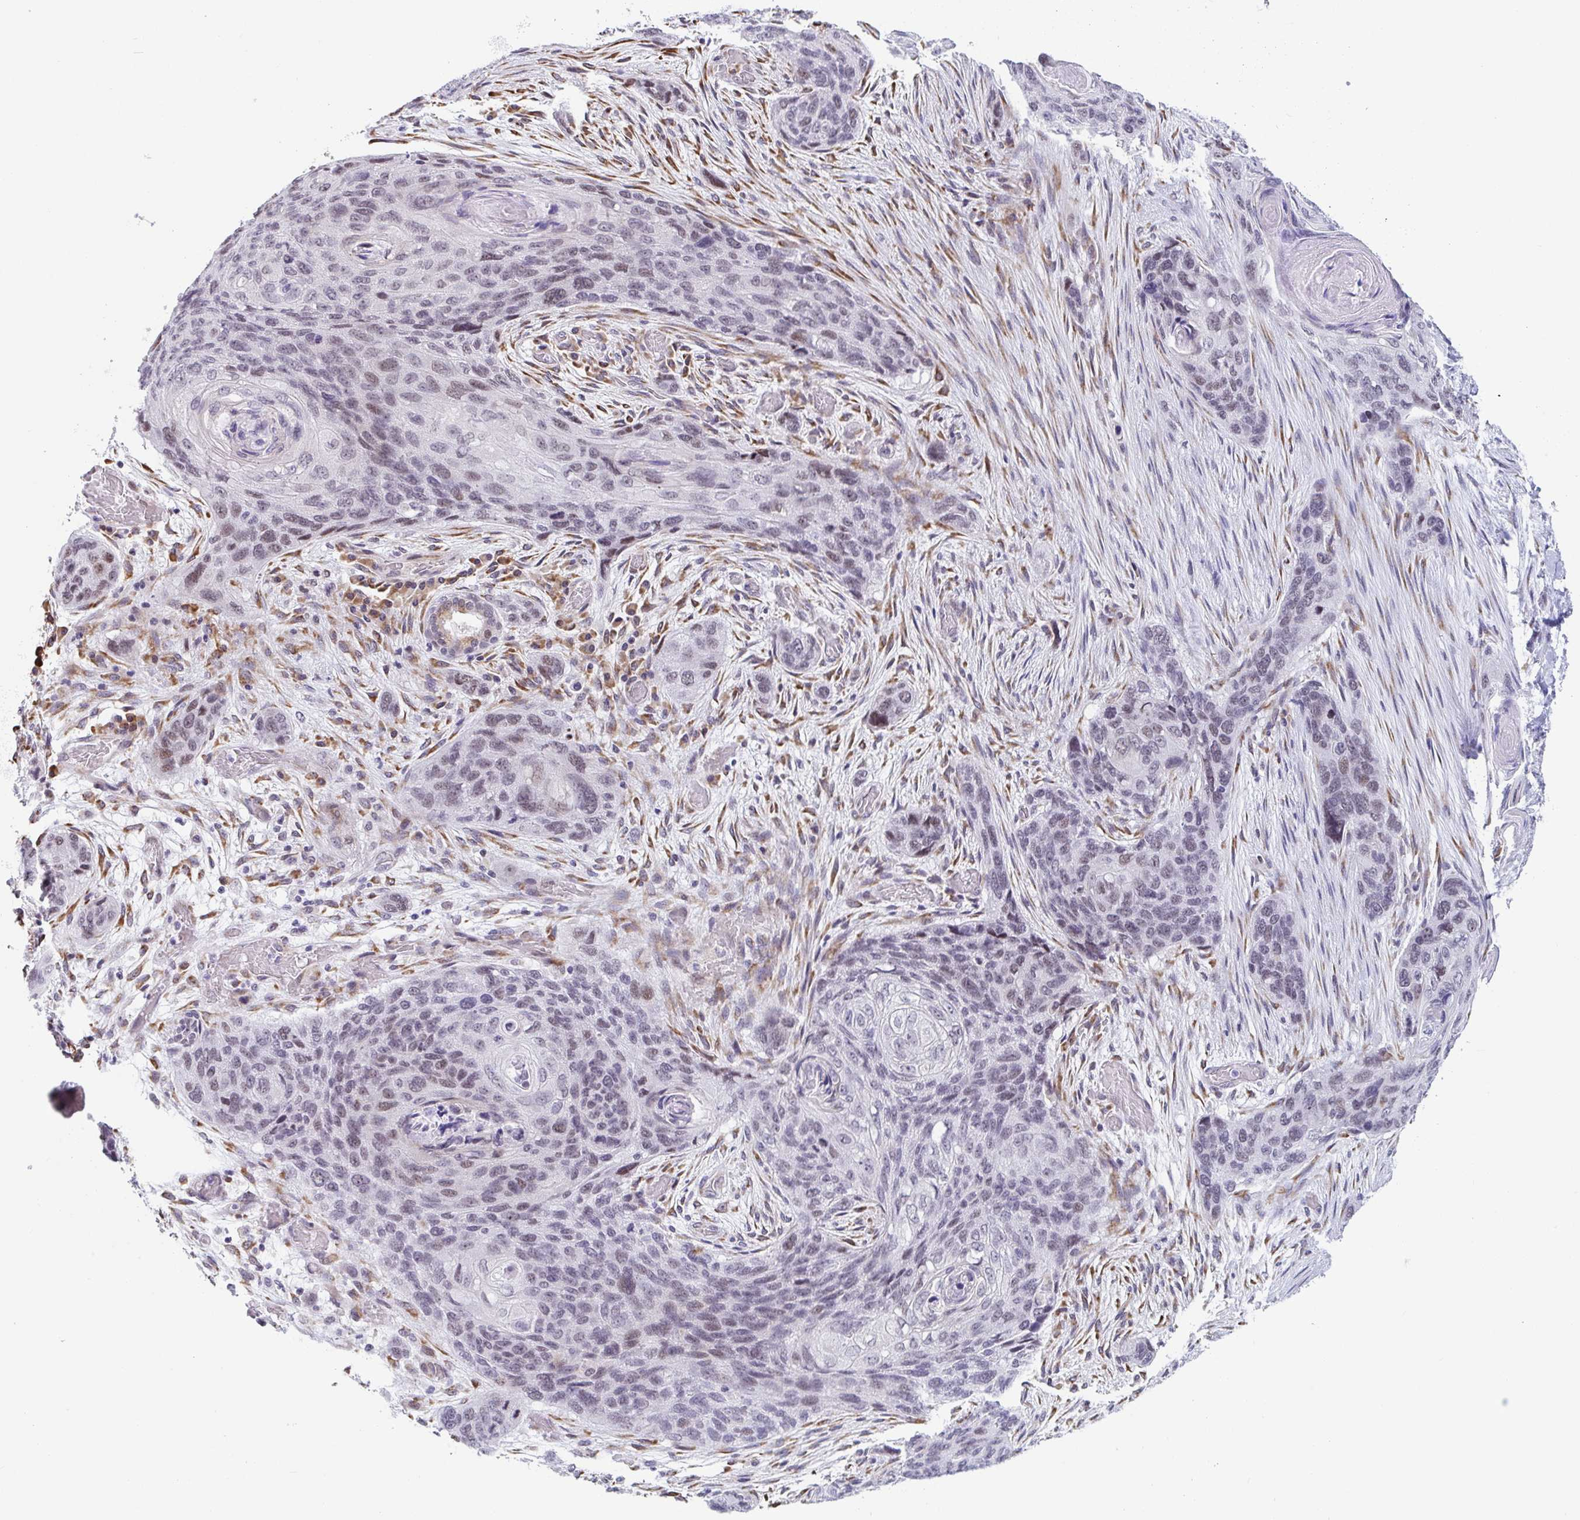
{"staining": {"intensity": "weak", "quantity": "25%-75%", "location": "nuclear"}, "tissue": "lung cancer", "cell_type": "Tumor cells", "image_type": "cancer", "snomed": [{"axis": "morphology", "description": "Squamous cell carcinoma, NOS"}, {"axis": "morphology", "description": "Squamous cell carcinoma, metastatic, NOS"}, {"axis": "topography", "description": "Lymph node"}, {"axis": "topography", "description": "Lung"}], "caption": "Tumor cells display weak nuclear expression in about 25%-75% of cells in lung cancer.", "gene": "WDR72", "patient": {"sex": "male", "age": 41}}